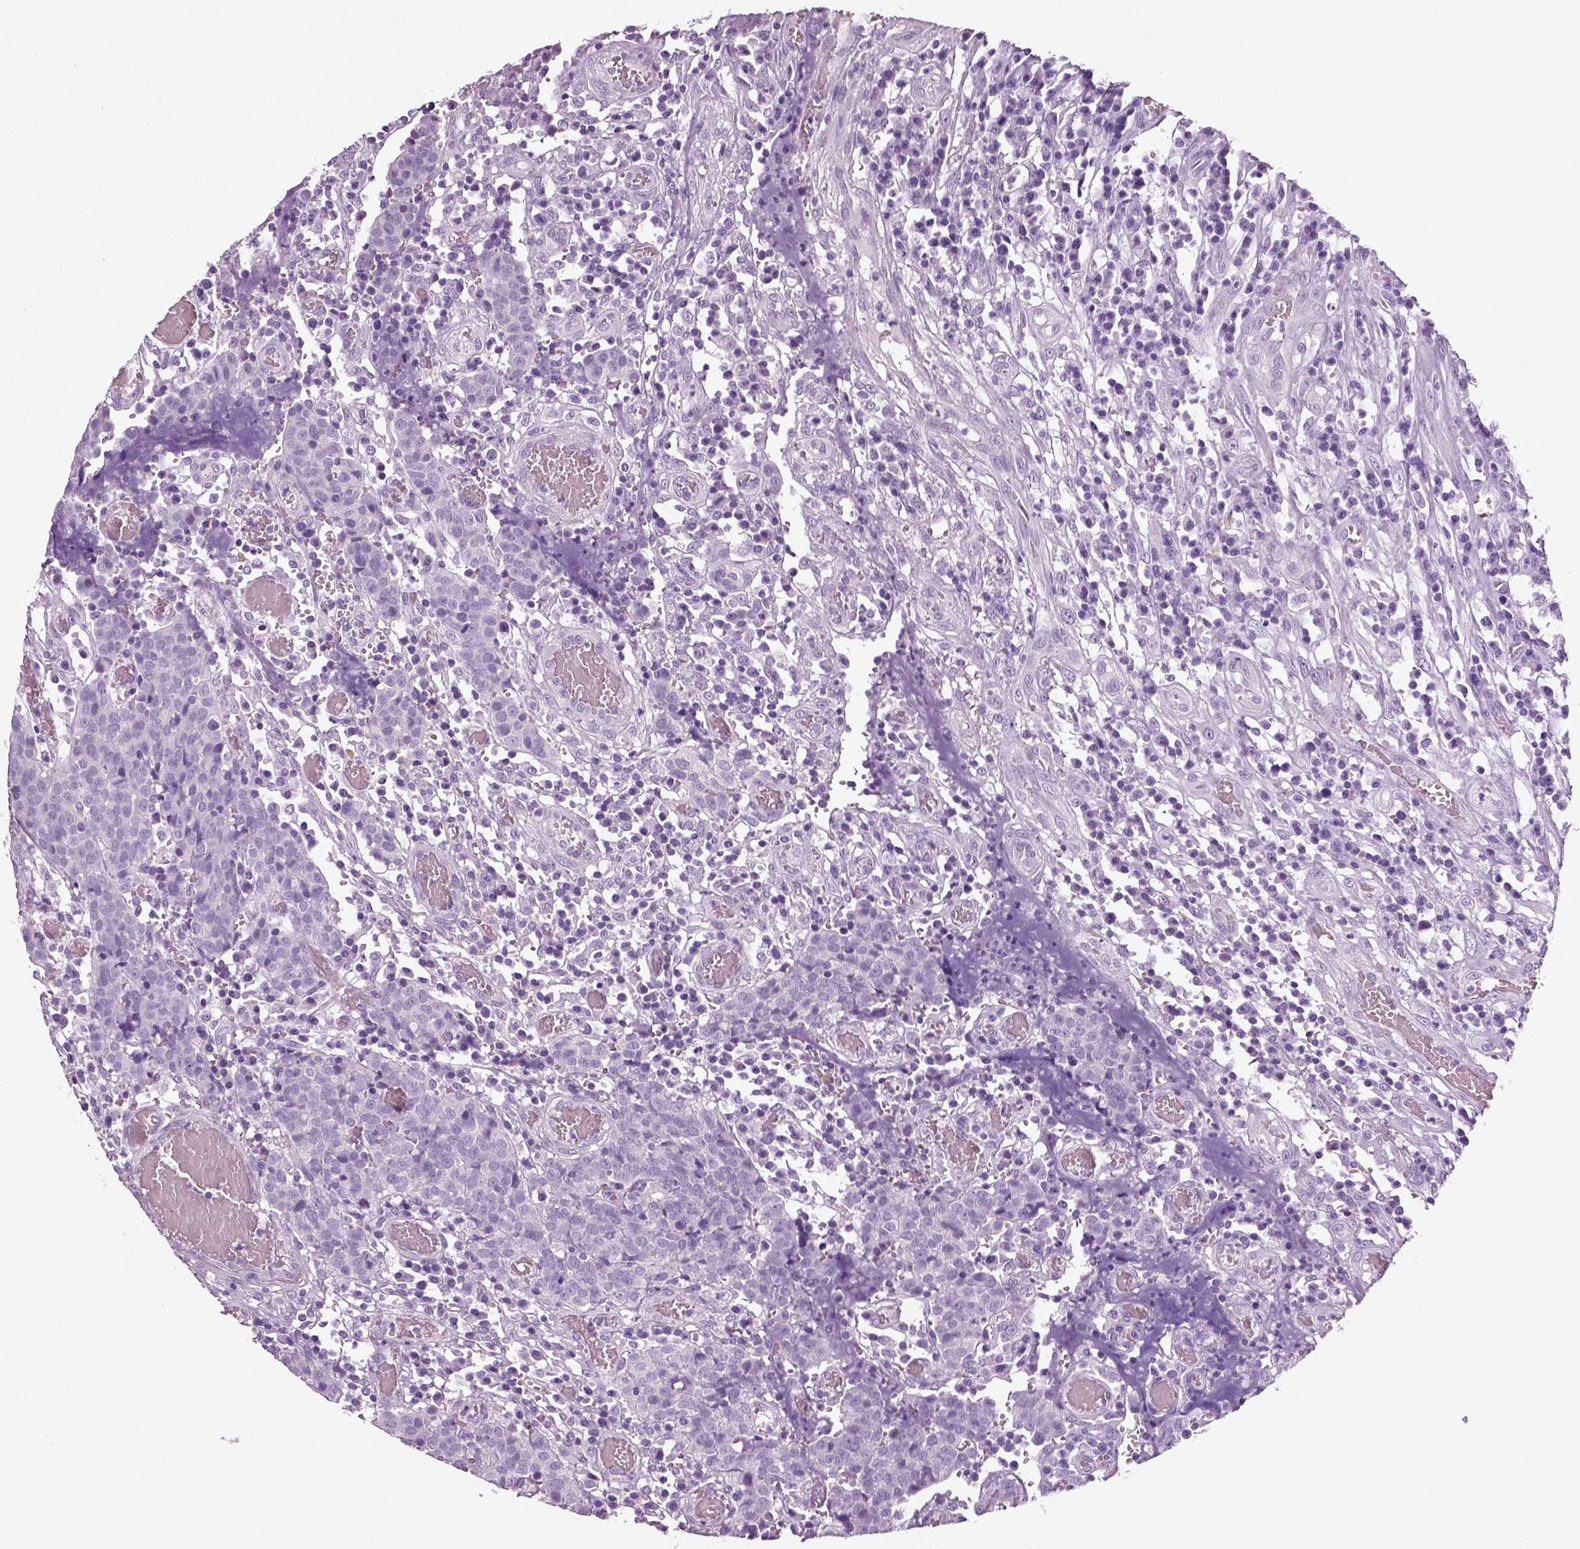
{"staining": {"intensity": "negative", "quantity": "none", "location": "none"}, "tissue": "prostate cancer", "cell_type": "Tumor cells", "image_type": "cancer", "snomed": [{"axis": "morphology", "description": "Adenocarcinoma, High grade"}, {"axis": "topography", "description": "Prostate and seminal vesicle, NOS"}], "caption": "High power microscopy micrograph of an immunohistochemistry (IHC) photomicrograph of prostate cancer (adenocarcinoma (high-grade)), revealing no significant positivity in tumor cells.", "gene": "SPATA31E1", "patient": {"sex": "male", "age": 60}}